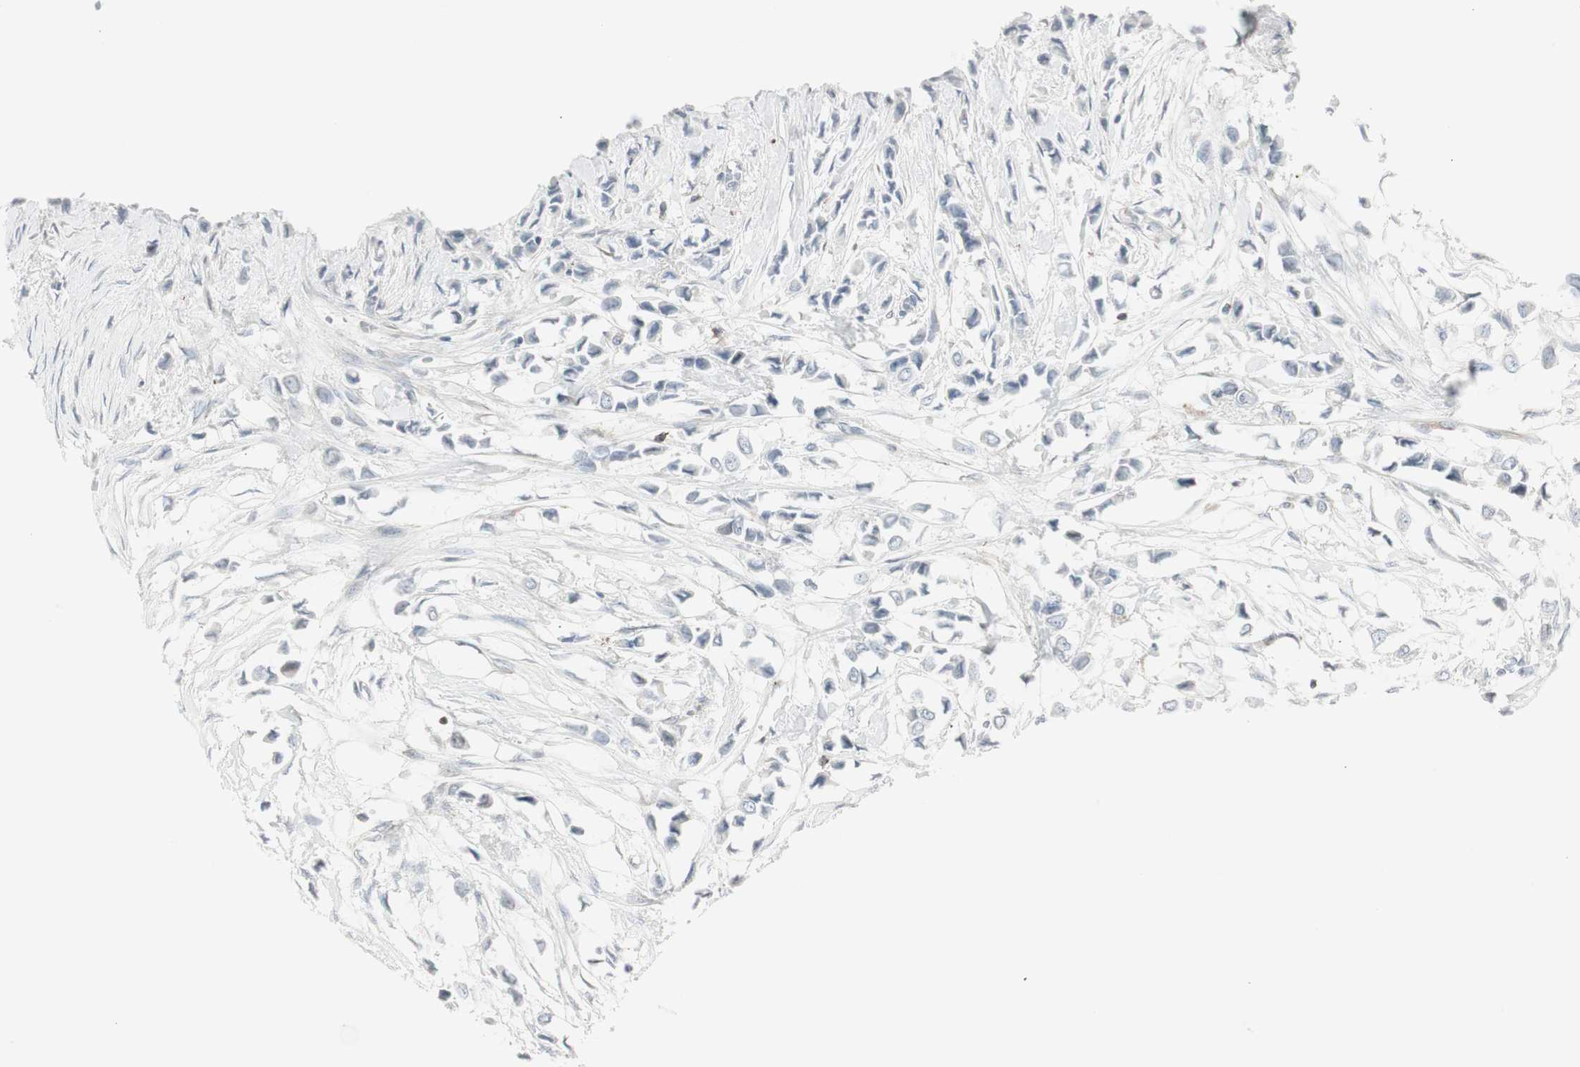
{"staining": {"intensity": "negative", "quantity": "none", "location": "none"}, "tissue": "breast cancer", "cell_type": "Tumor cells", "image_type": "cancer", "snomed": [{"axis": "morphology", "description": "Lobular carcinoma"}, {"axis": "topography", "description": "Breast"}], "caption": "This is an IHC photomicrograph of breast cancer. There is no staining in tumor cells.", "gene": "MAP4K4", "patient": {"sex": "female", "age": 51}}